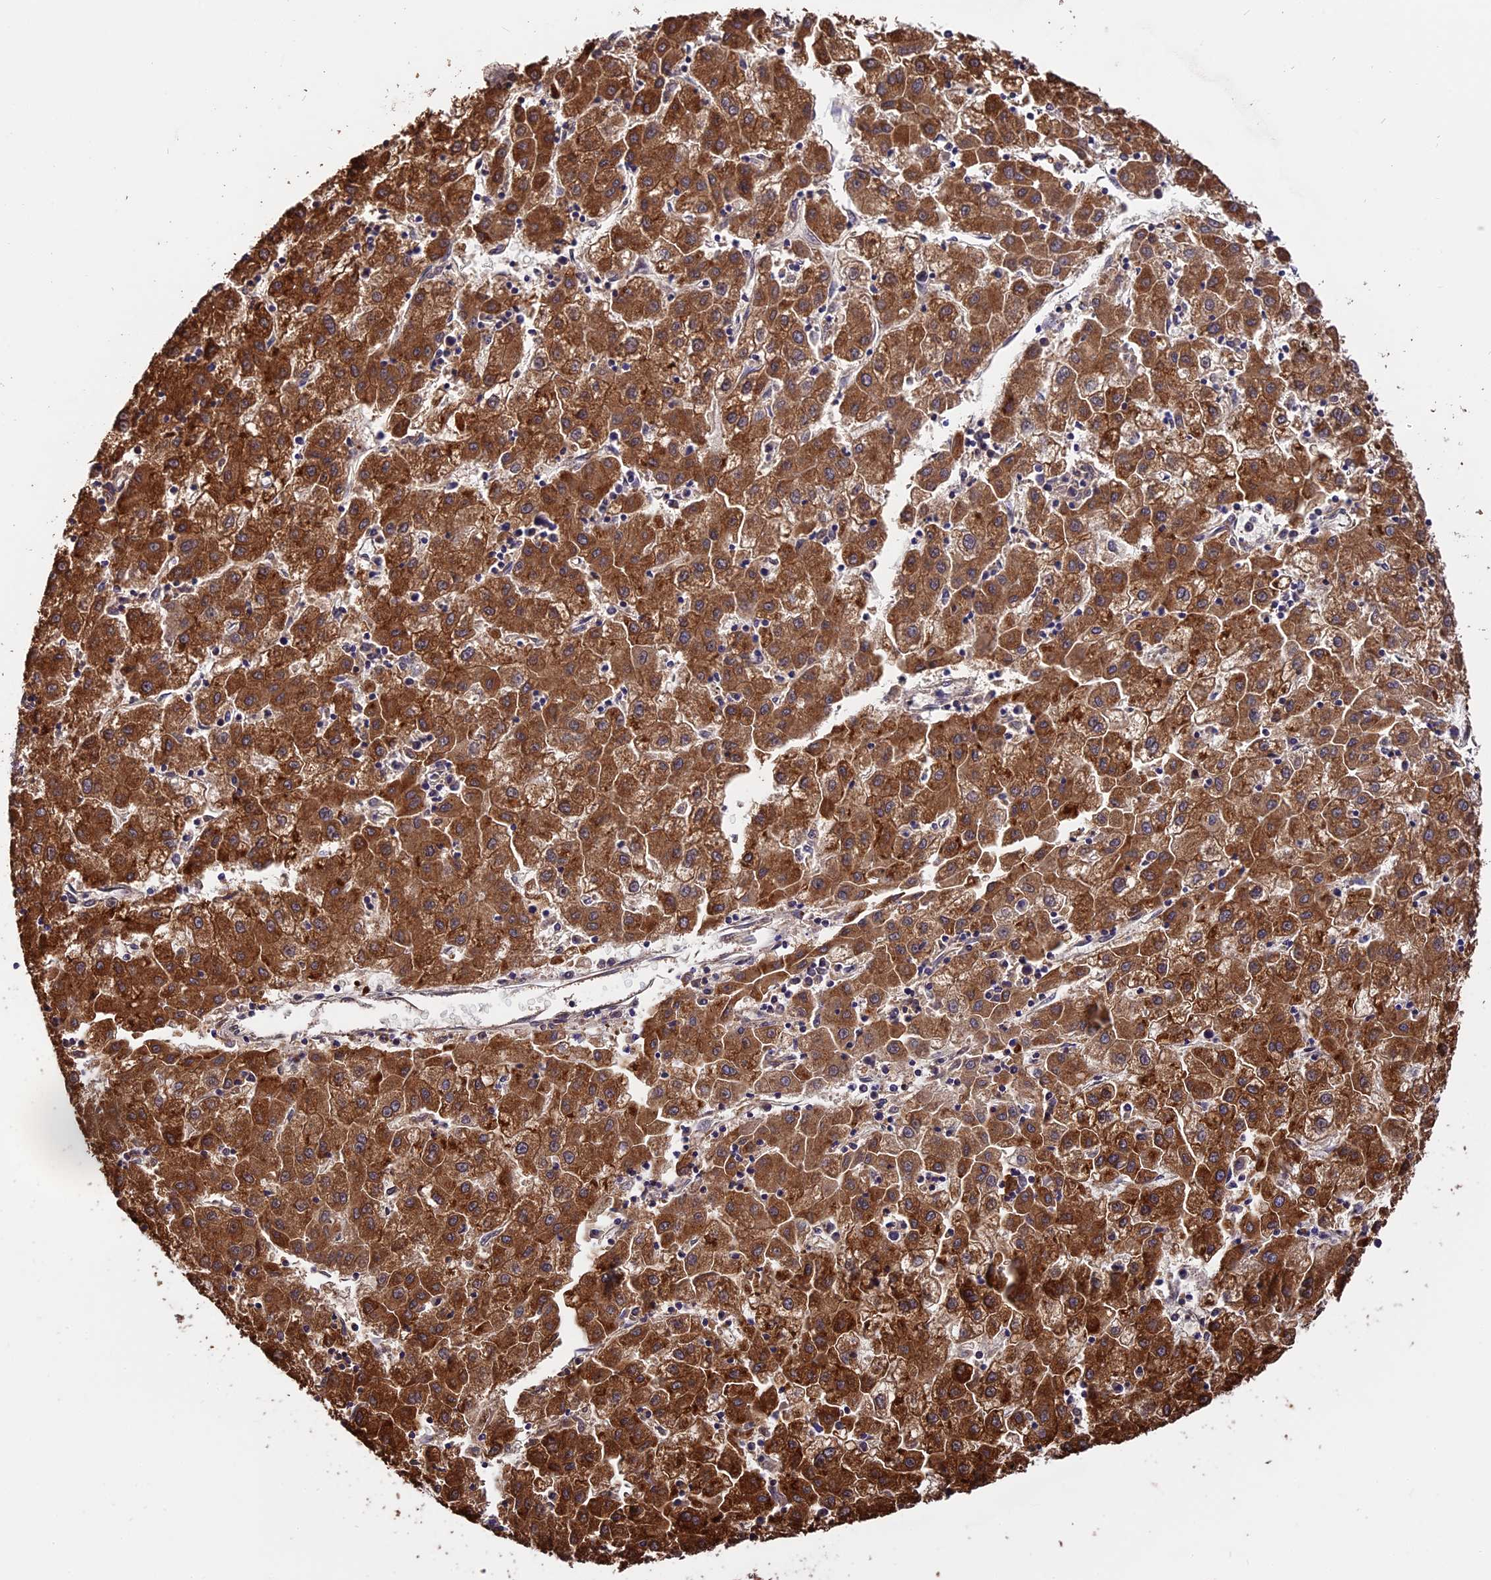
{"staining": {"intensity": "strong", "quantity": ">75%", "location": "cytoplasmic/membranous"}, "tissue": "liver cancer", "cell_type": "Tumor cells", "image_type": "cancer", "snomed": [{"axis": "morphology", "description": "Carcinoma, Hepatocellular, NOS"}, {"axis": "topography", "description": "Liver"}], "caption": "There is high levels of strong cytoplasmic/membranous staining in tumor cells of liver cancer, as demonstrated by immunohistochemical staining (brown color).", "gene": "TRMT1", "patient": {"sex": "male", "age": 72}}